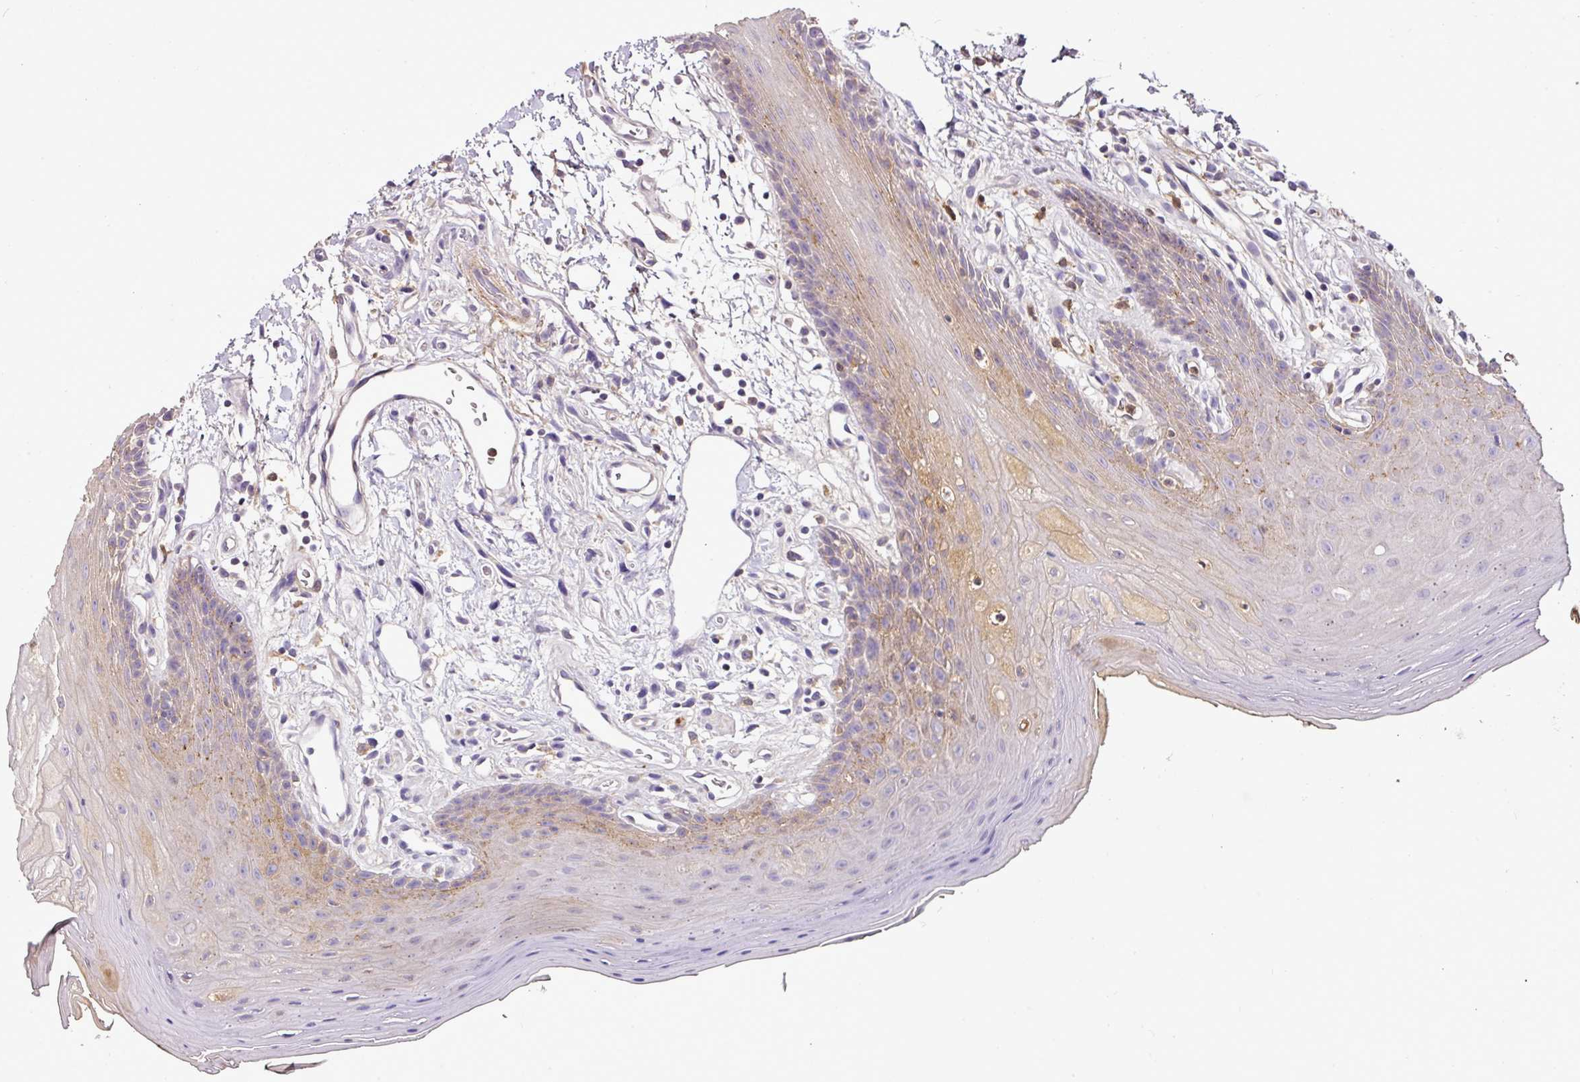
{"staining": {"intensity": "moderate", "quantity": "<25%", "location": "cytoplasmic/membranous"}, "tissue": "oral mucosa", "cell_type": "Squamous epithelial cells", "image_type": "normal", "snomed": [{"axis": "morphology", "description": "Normal tissue, NOS"}, {"axis": "topography", "description": "Oral tissue"}, {"axis": "topography", "description": "Tounge, NOS"}], "caption": "Brown immunohistochemical staining in normal human oral mucosa exhibits moderate cytoplasmic/membranous positivity in about <25% of squamous epithelial cells. (DAB (3,3'-diaminobenzidine) IHC, brown staining for protein, blue staining for nuclei).", "gene": "CAB39L", "patient": {"sex": "female", "age": 59}}